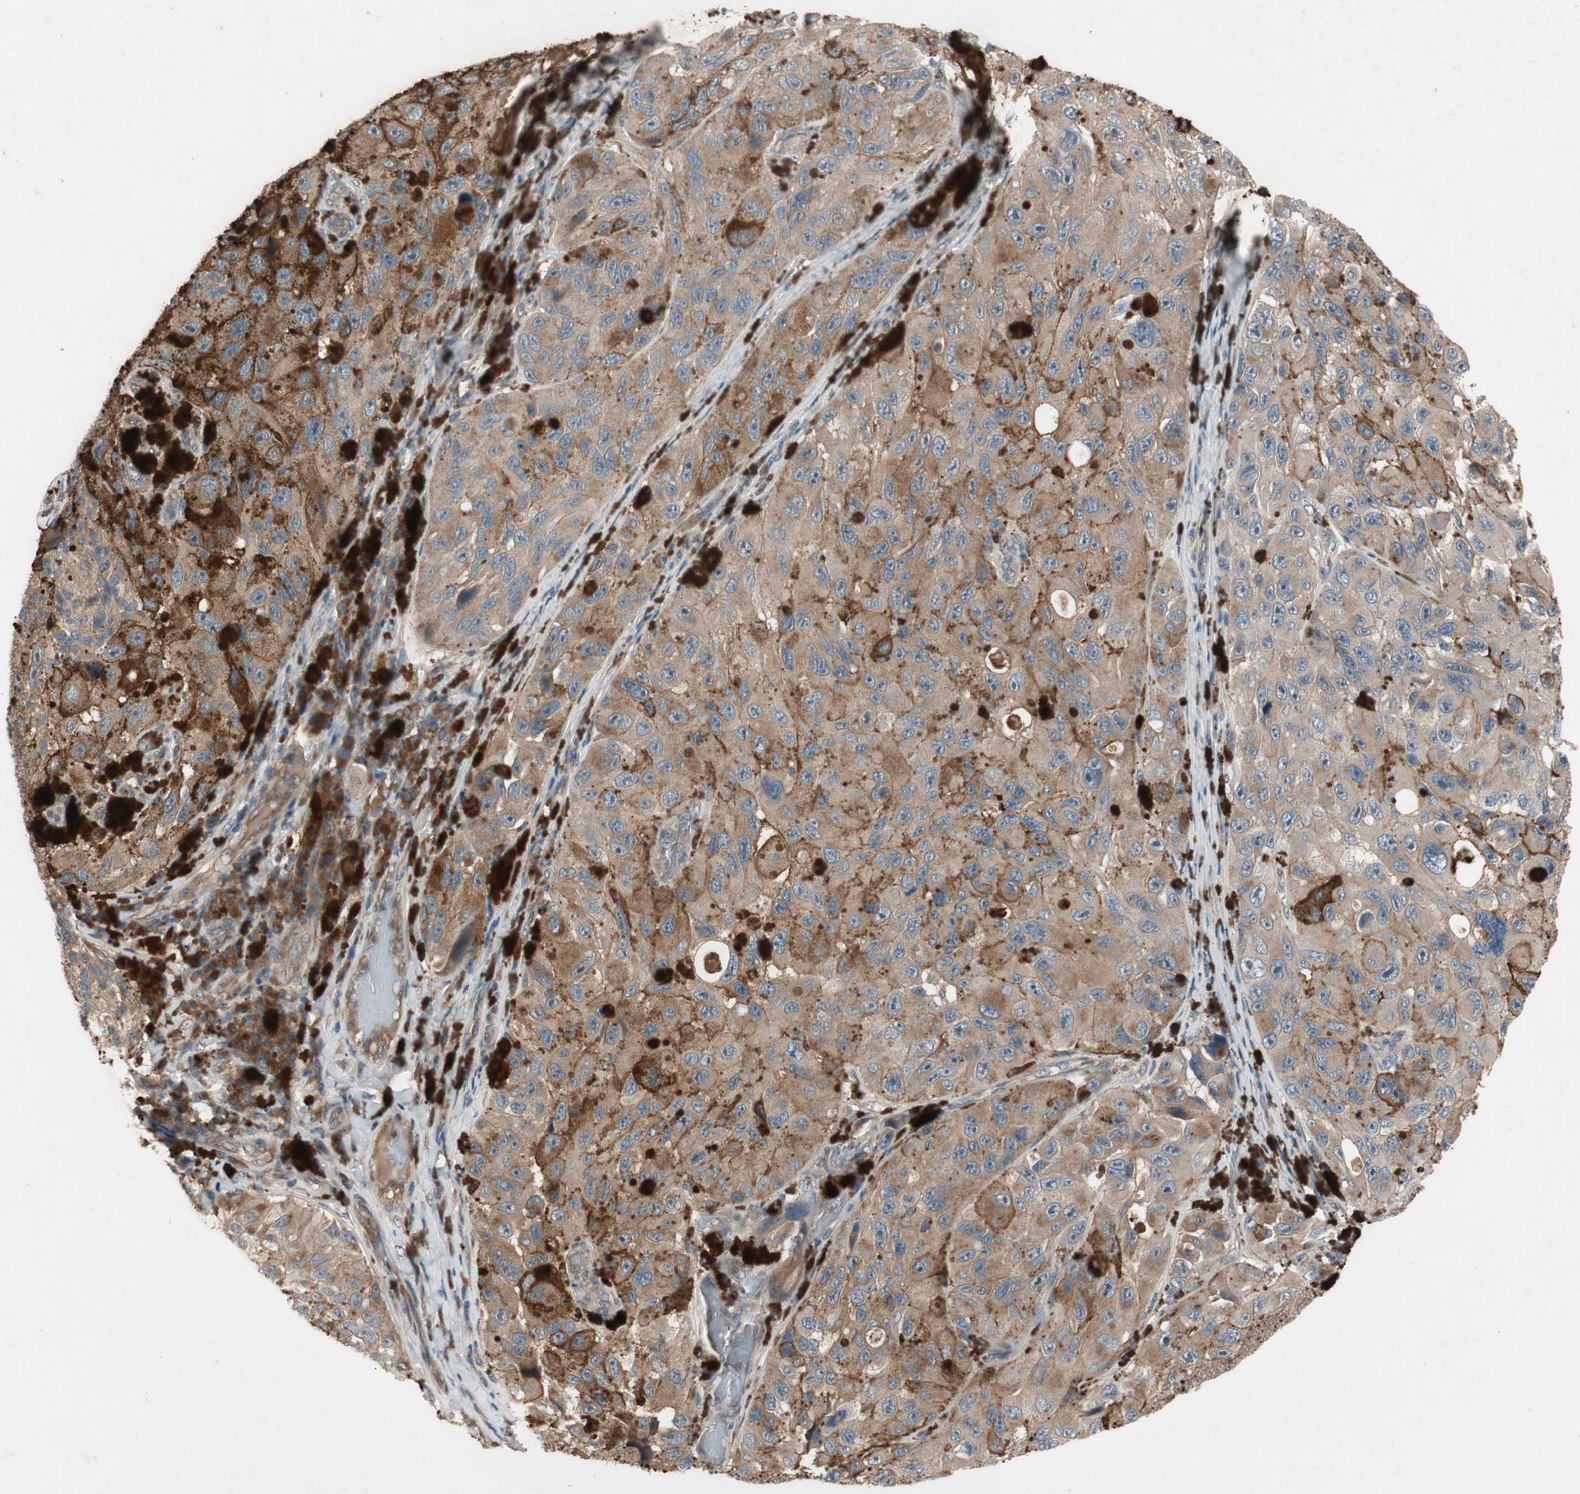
{"staining": {"intensity": "moderate", "quantity": ">75%", "location": "cytoplasmic/membranous"}, "tissue": "melanoma", "cell_type": "Tumor cells", "image_type": "cancer", "snomed": [{"axis": "morphology", "description": "Malignant melanoma, NOS"}, {"axis": "topography", "description": "Skin"}], "caption": "This photomicrograph exhibits IHC staining of melanoma, with medium moderate cytoplasmic/membranous expression in about >75% of tumor cells.", "gene": "NSF", "patient": {"sex": "female", "age": 73}}